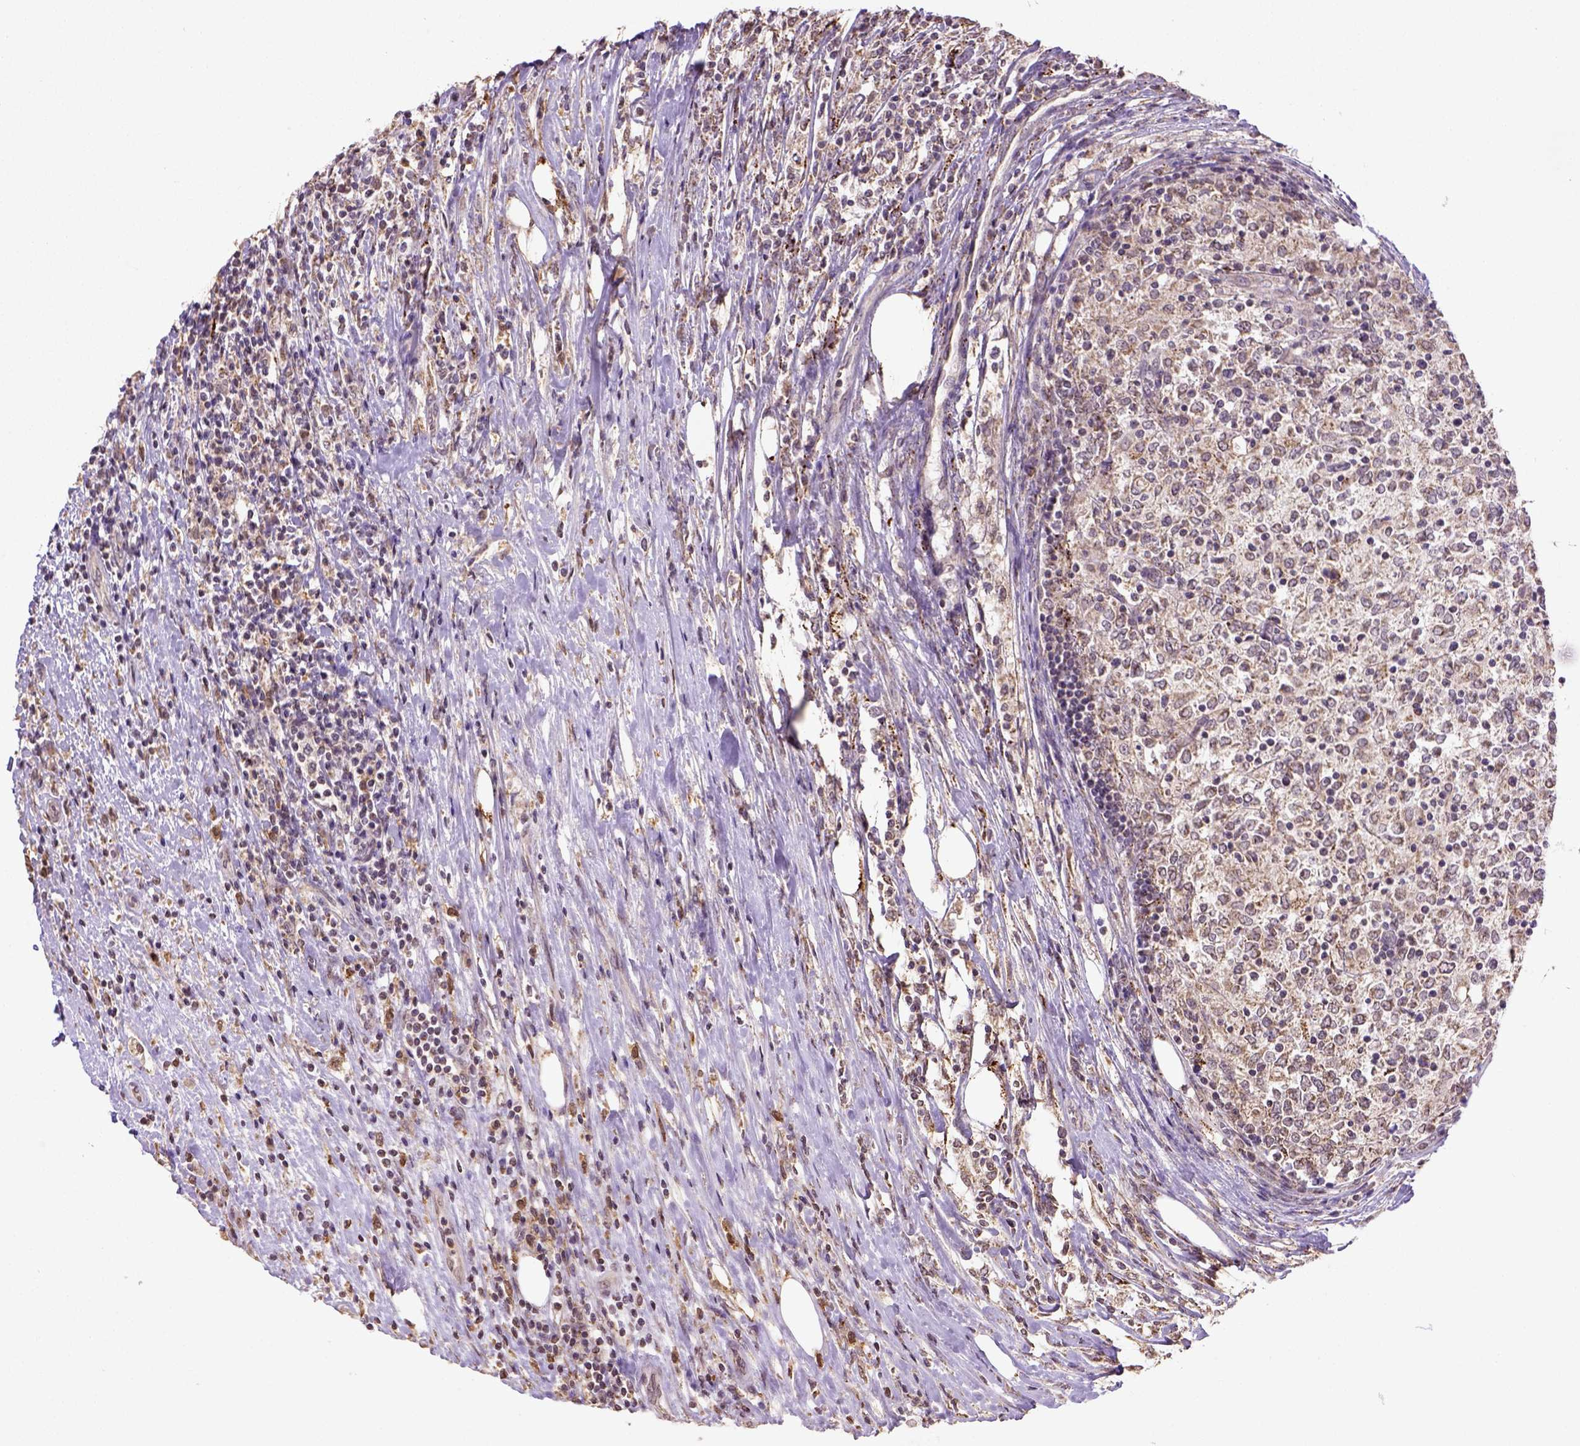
{"staining": {"intensity": "weak", "quantity": ">75%", "location": "cytoplasmic/membranous"}, "tissue": "lymphoma", "cell_type": "Tumor cells", "image_type": "cancer", "snomed": [{"axis": "morphology", "description": "Malignant lymphoma, non-Hodgkin's type, High grade"}, {"axis": "topography", "description": "Lymph node"}], "caption": "Approximately >75% of tumor cells in lymphoma show weak cytoplasmic/membranous protein staining as visualized by brown immunohistochemical staining.", "gene": "NUDT10", "patient": {"sex": "female", "age": 84}}